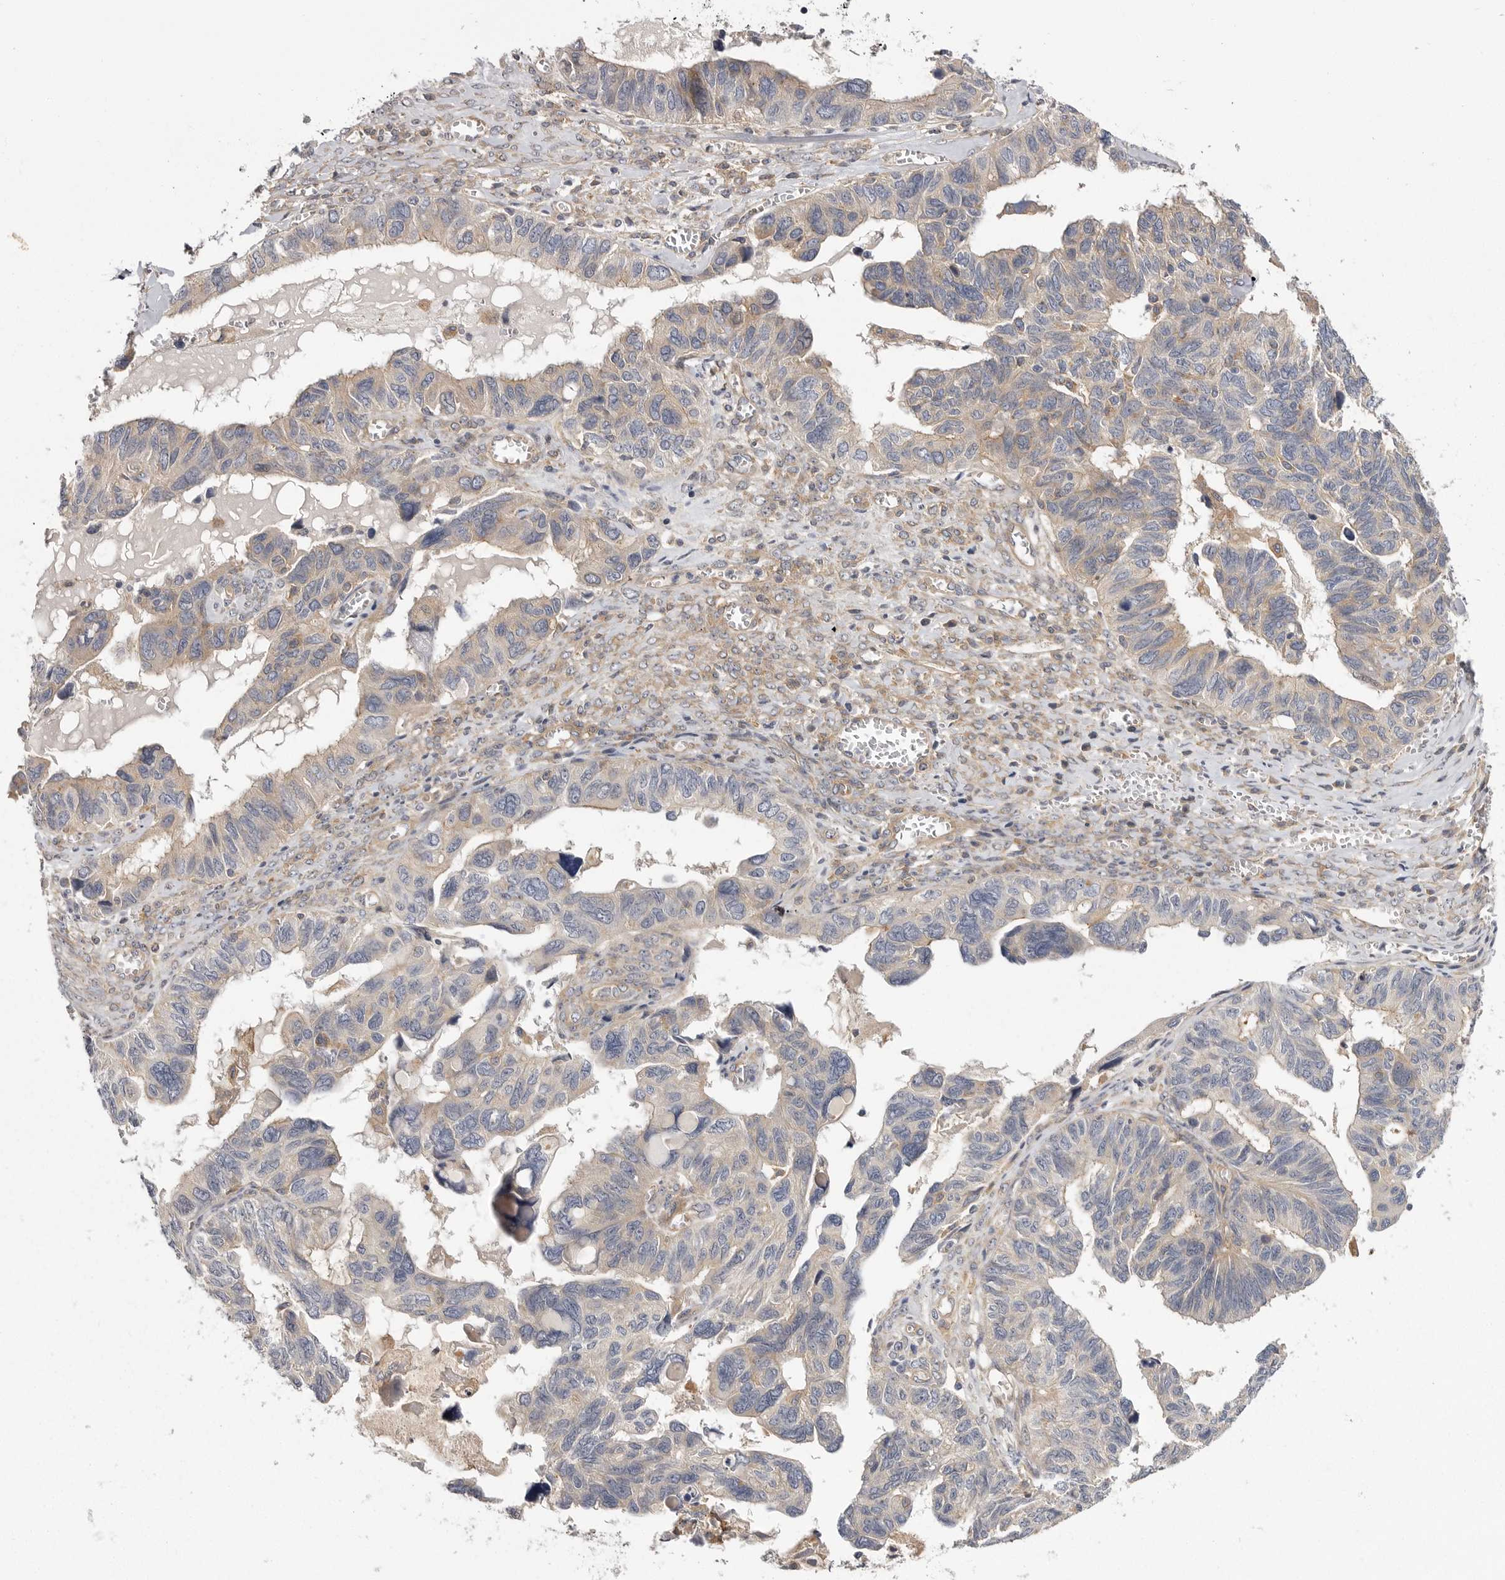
{"staining": {"intensity": "weak", "quantity": "<25%", "location": "cytoplasmic/membranous"}, "tissue": "ovarian cancer", "cell_type": "Tumor cells", "image_type": "cancer", "snomed": [{"axis": "morphology", "description": "Cystadenocarcinoma, serous, NOS"}, {"axis": "topography", "description": "Ovary"}], "caption": "Immunohistochemistry (IHC) of ovarian cancer exhibits no staining in tumor cells. Brightfield microscopy of IHC stained with DAB (brown) and hematoxylin (blue), captured at high magnification.", "gene": "OSBPL9", "patient": {"sex": "female", "age": 79}}